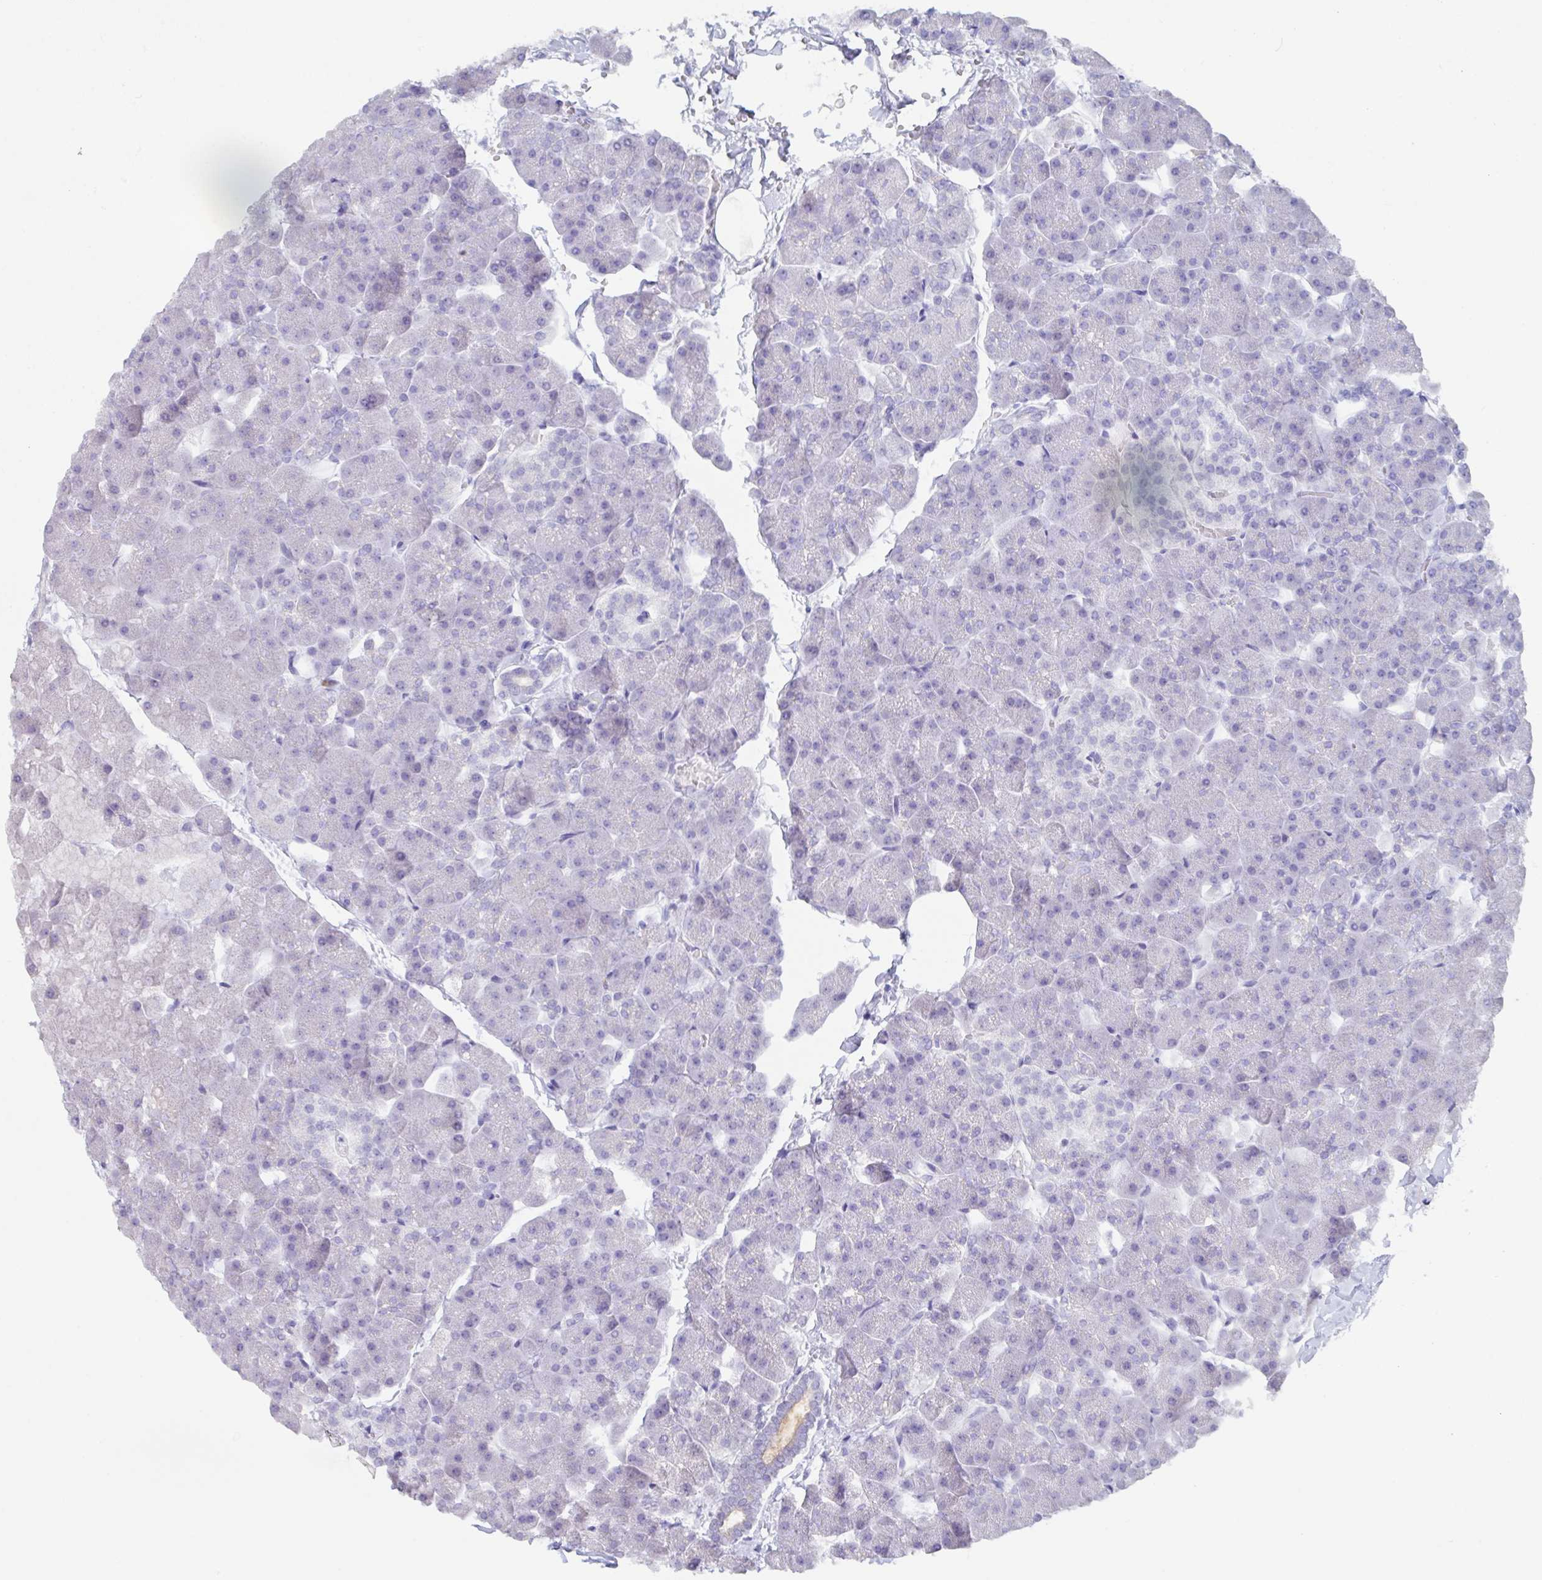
{"staining": {"intensity": "negative", "quantity": "none", "location": "none"}, "tissue": "pancreas", "cell_type": "Exocrine glandular cells", "image_type": "normal", "snomed": [{"axis": "morphology", "description": "Normal tissue, NOS"}, {"axis": "topography", "description": "Pancreas"}], "caption": "An IHC micrograph of normal pancreas is shown. There is no staining in exocrine glandular cells of pancreas.", "gene": "SLC44A4", "patient": {"sex": "male", "age": 35}}